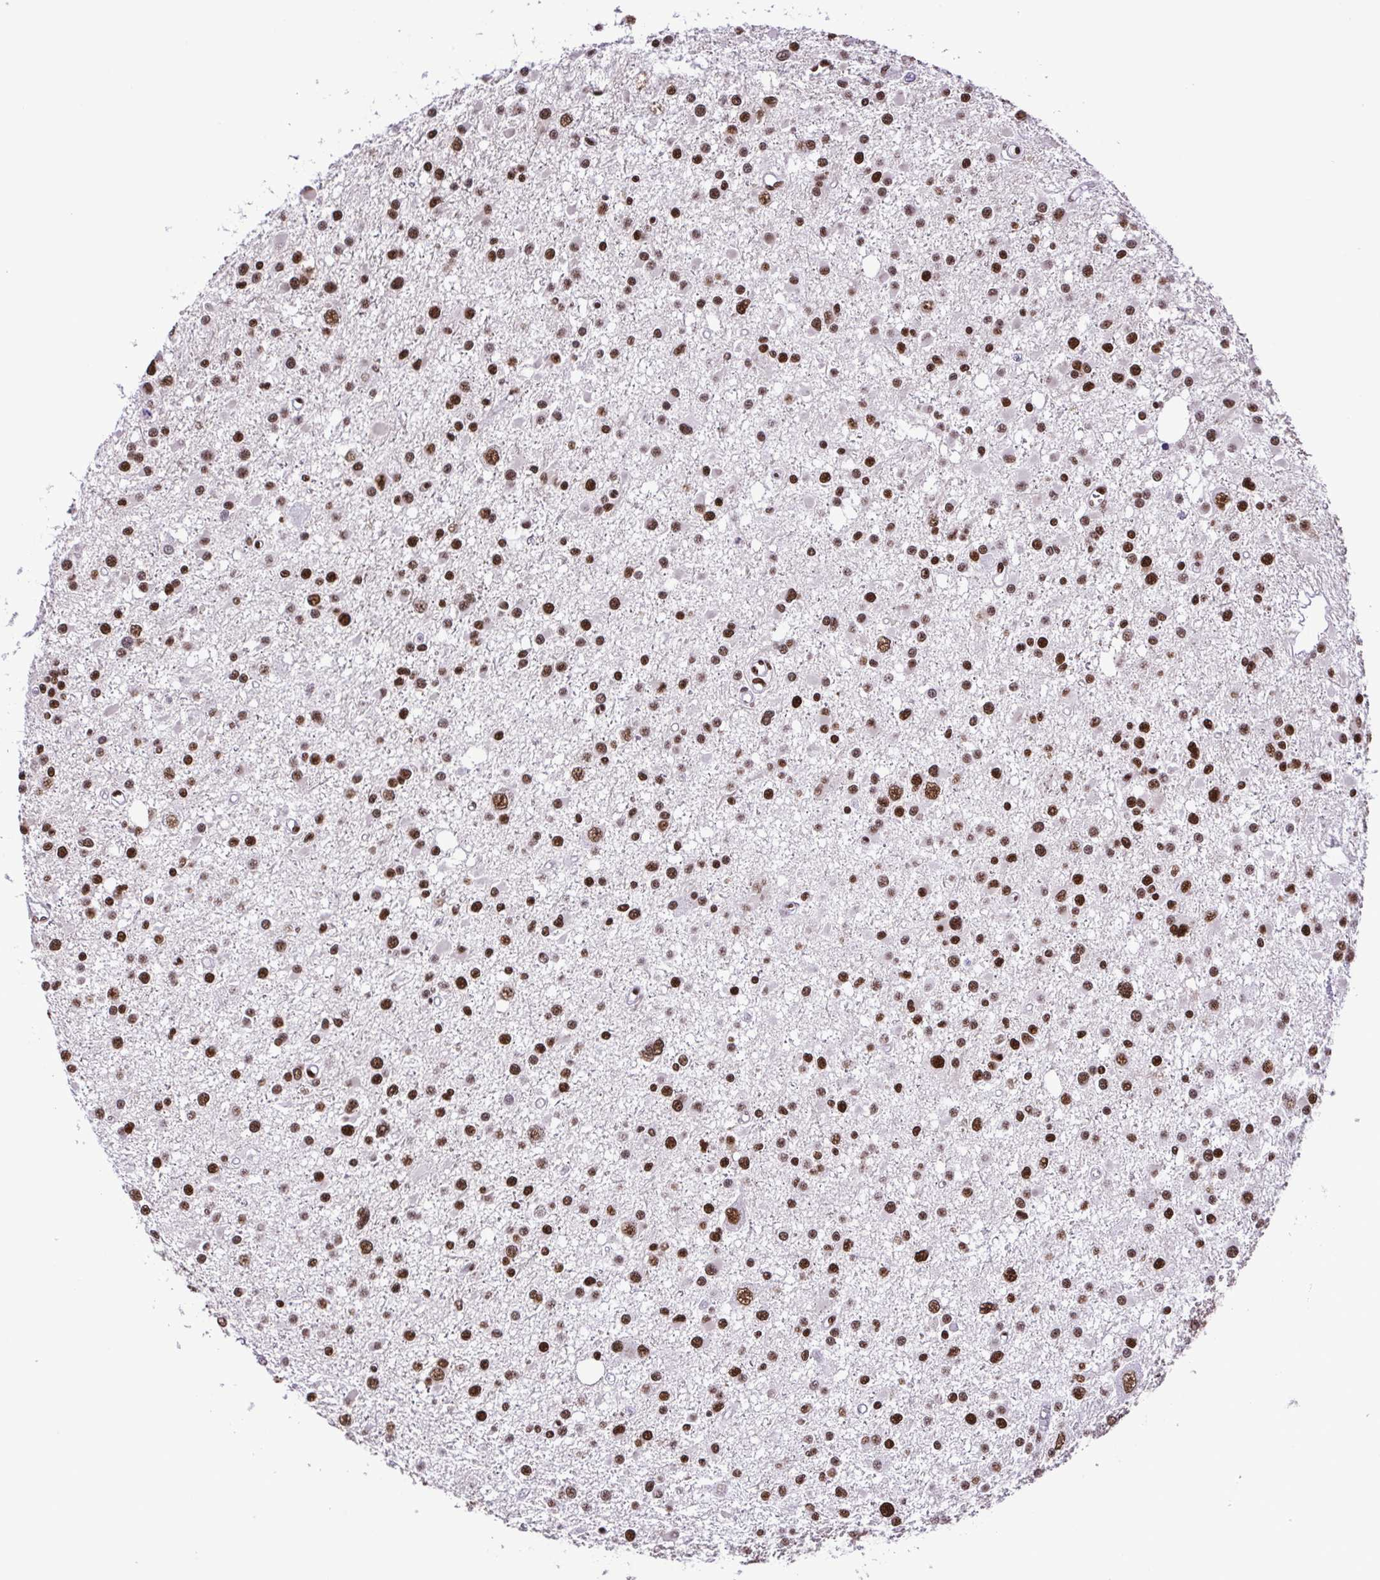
{"staining": {"intensity": "strong", "quantity": ">75%", "location": "nuclear"}, "tissue": "glioma", "cell_type": "Tumor cells", "image_type": "cancer", "snomed": [{"axis": "morphology", "description": "Glioma, malignant, High grade"}, {"axis": "topography", "description": "Brain"}], "caption": "A high-resolution photomicrograph shows IHC staining of high-grade glioma (malignant), which demonstrates strong nuclear positivity in approximately >75% of tumor cells. (DAB IHC, brown staining for protein, blue staining for nuclei).", "gene": "TRIM28", "patient": {"sex": "male", "age": 54}}